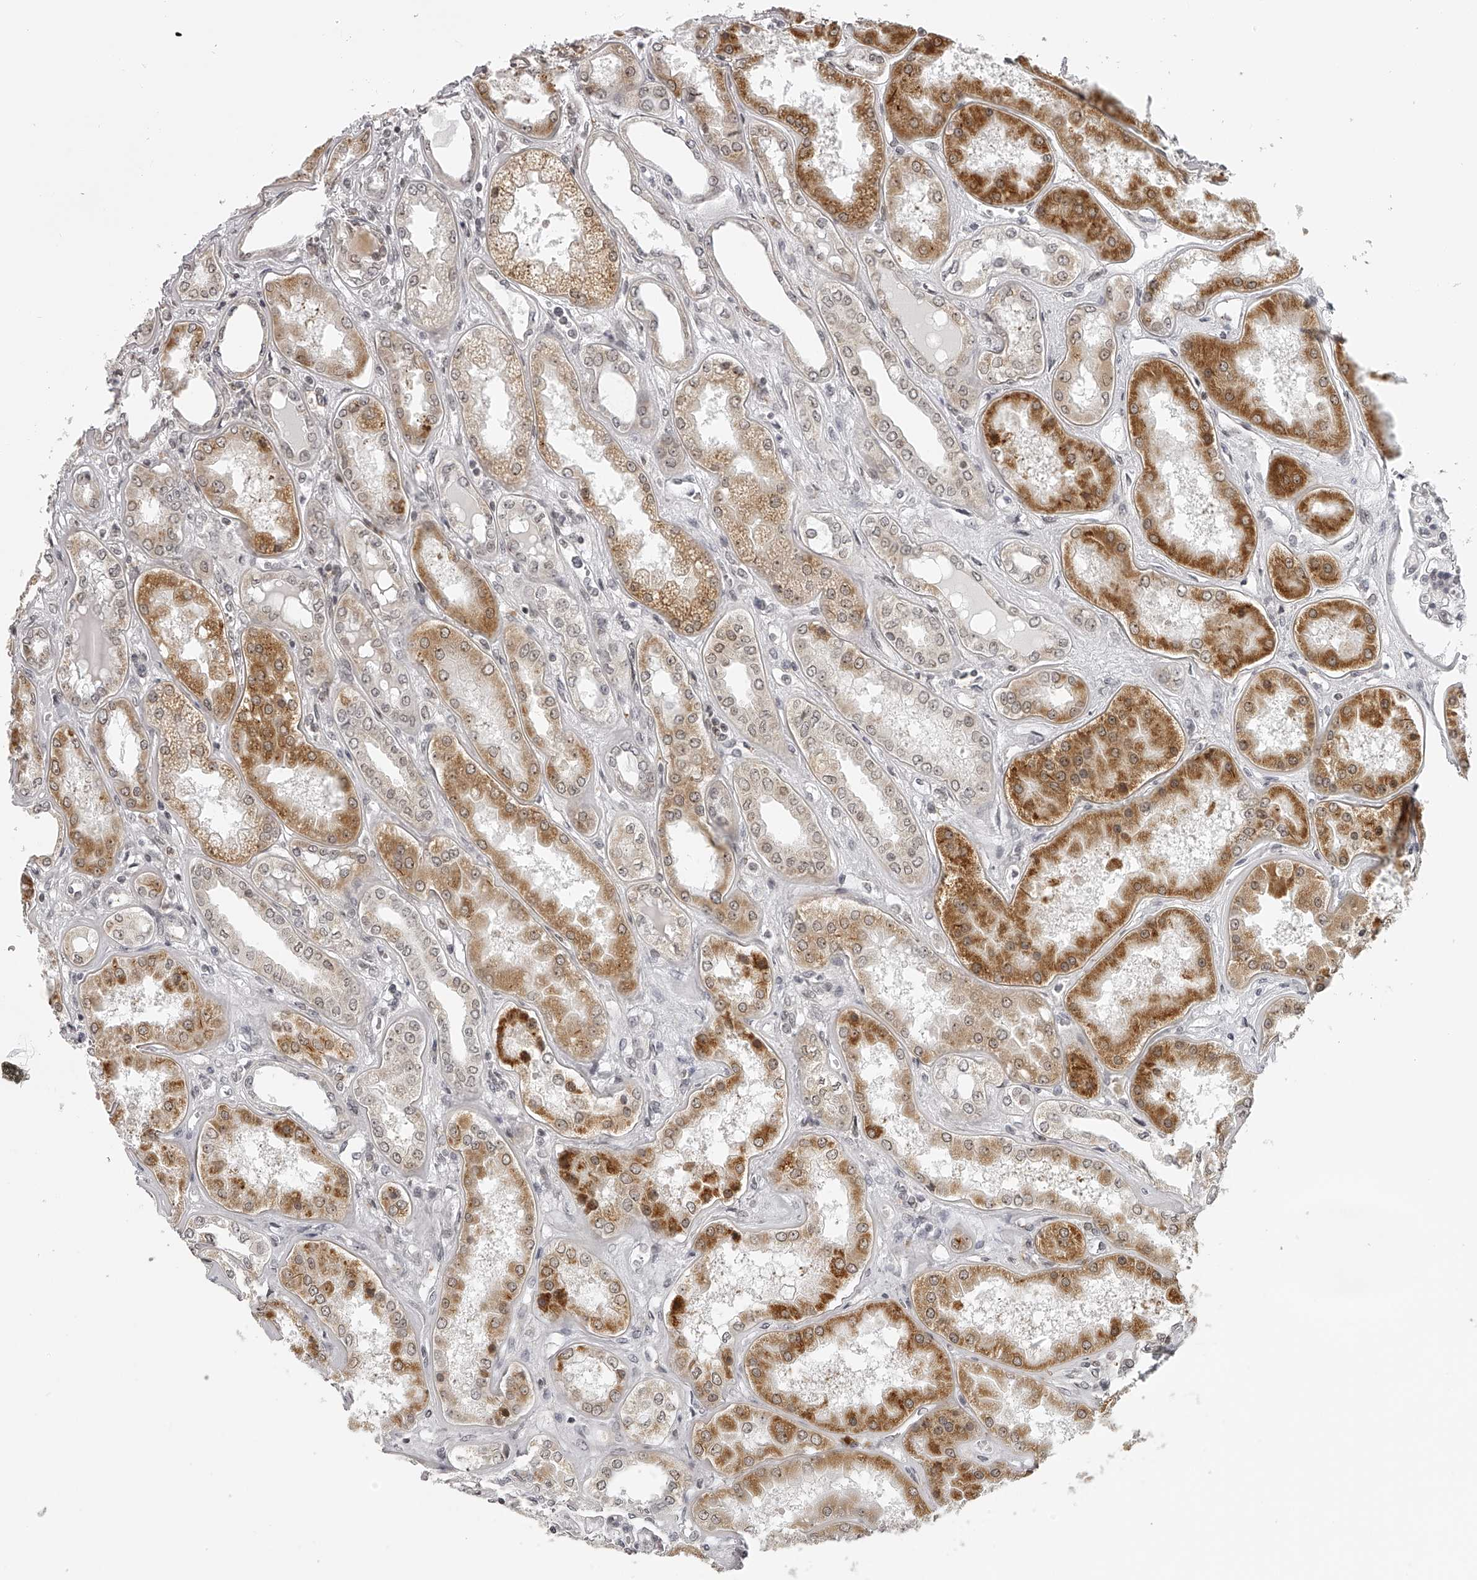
{"staining": {"intensity": "negative", "quantity": "none", "location": "none"}, "tissue": "kidney", "cell_type": "Cells in glomeruli", "image_type": "normal", "snomed": [{"axis": "morphology", "description": "Normal tissue, NOS"}, {"axis": "topography", "description": "Kidney"}], "caption": "Photomicrograph shows no protein positivity in cells in glomeruli of benign kidney.", "gene": "ODF2L", "patient": {"sex": "female", "age": 56}}